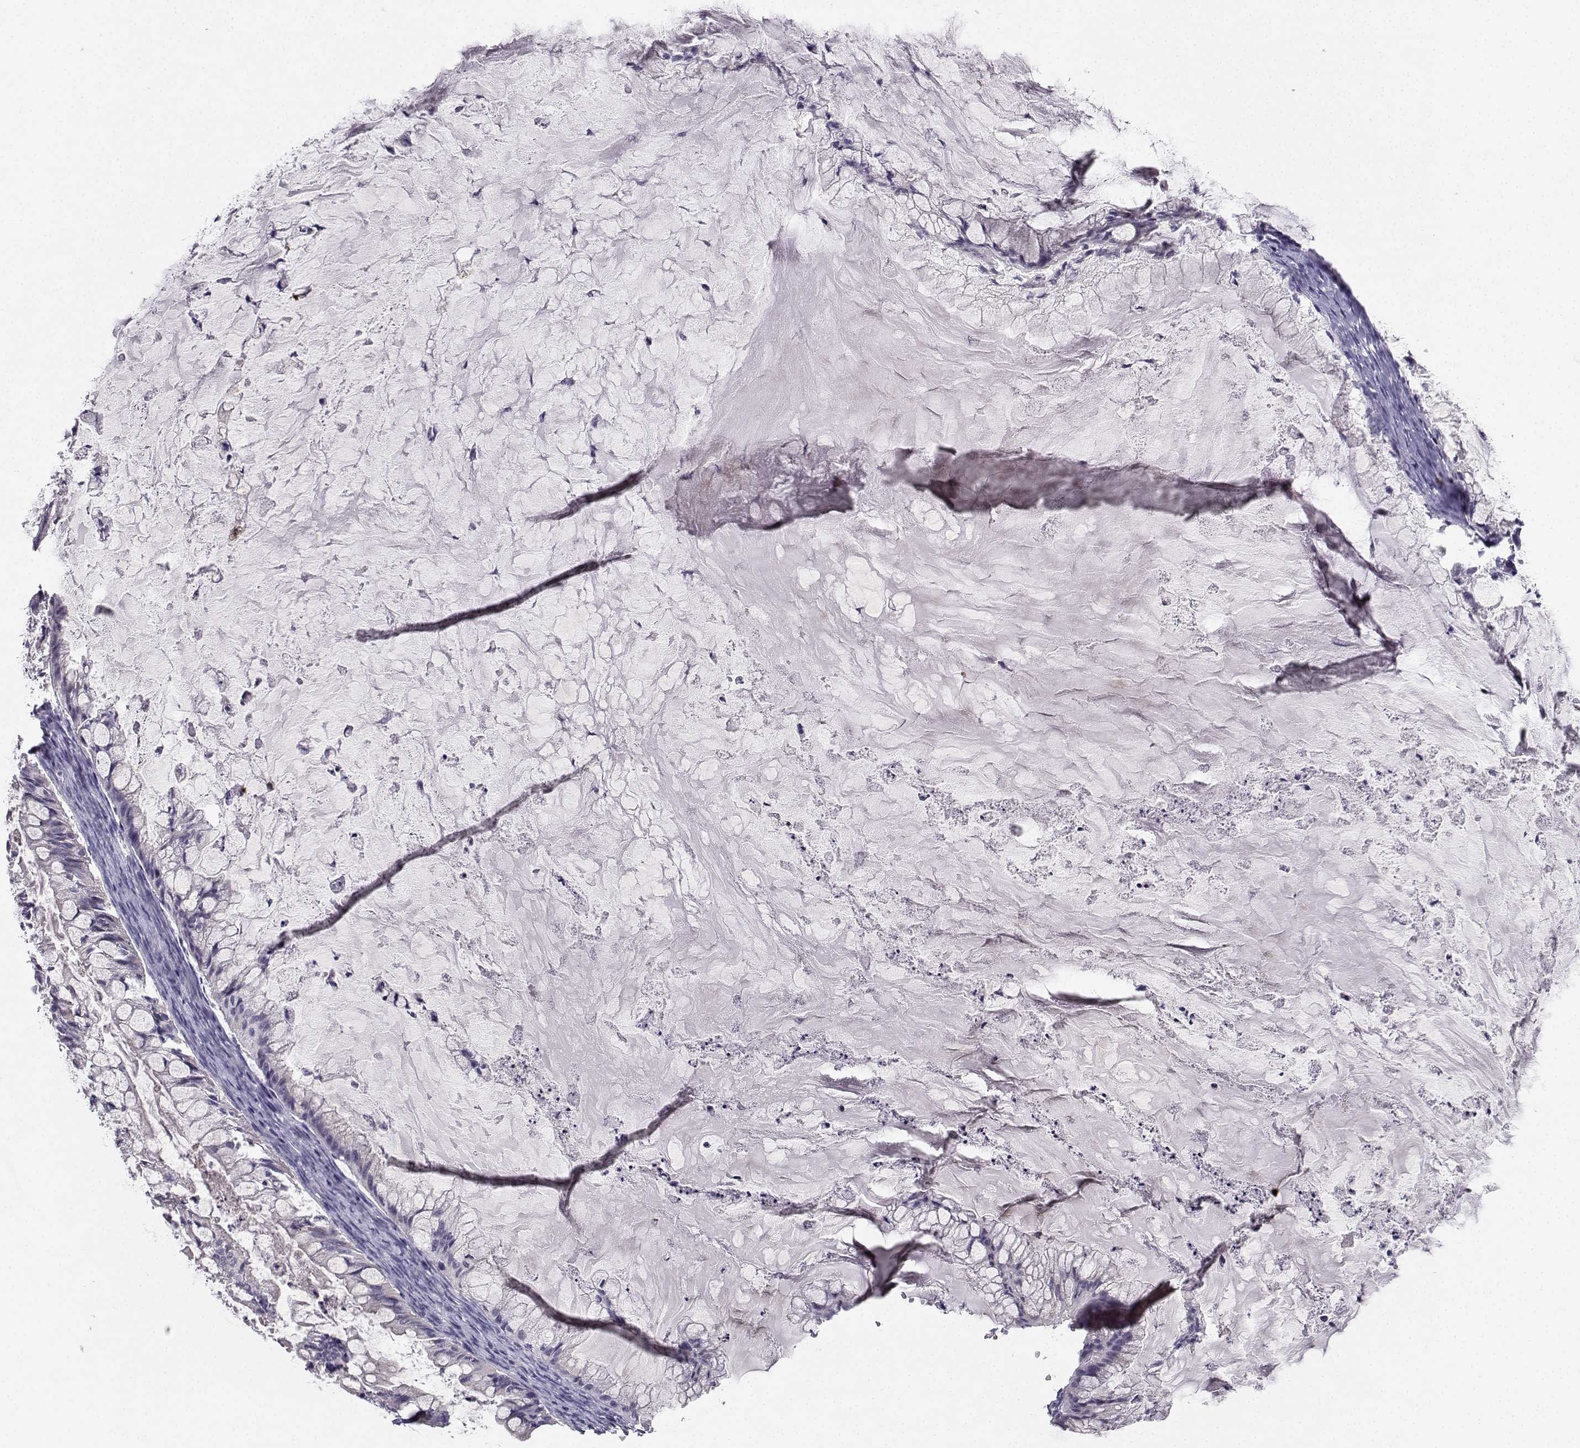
{"staining": {"intensity": "negative", "quantity": "none", "location": "none"}, "tissue": "ovarian cancer", "cell_type": "Tumor cells", "image_type": "cancer", "snomed": [{"axis": "morphology", "description": "Cystadenocarcinoma, mucinous, NOS"}, {"axis": "topography", "description": "Ovary"}], "caption": "High power microscopy photomicrograph of an immunohistochemistry (IHC) histopathology image of ovarian cancer, revealing no significant positivity in tumor cells.", "gene": "CALY", "patient": {"sex": "female", "age": 57}}